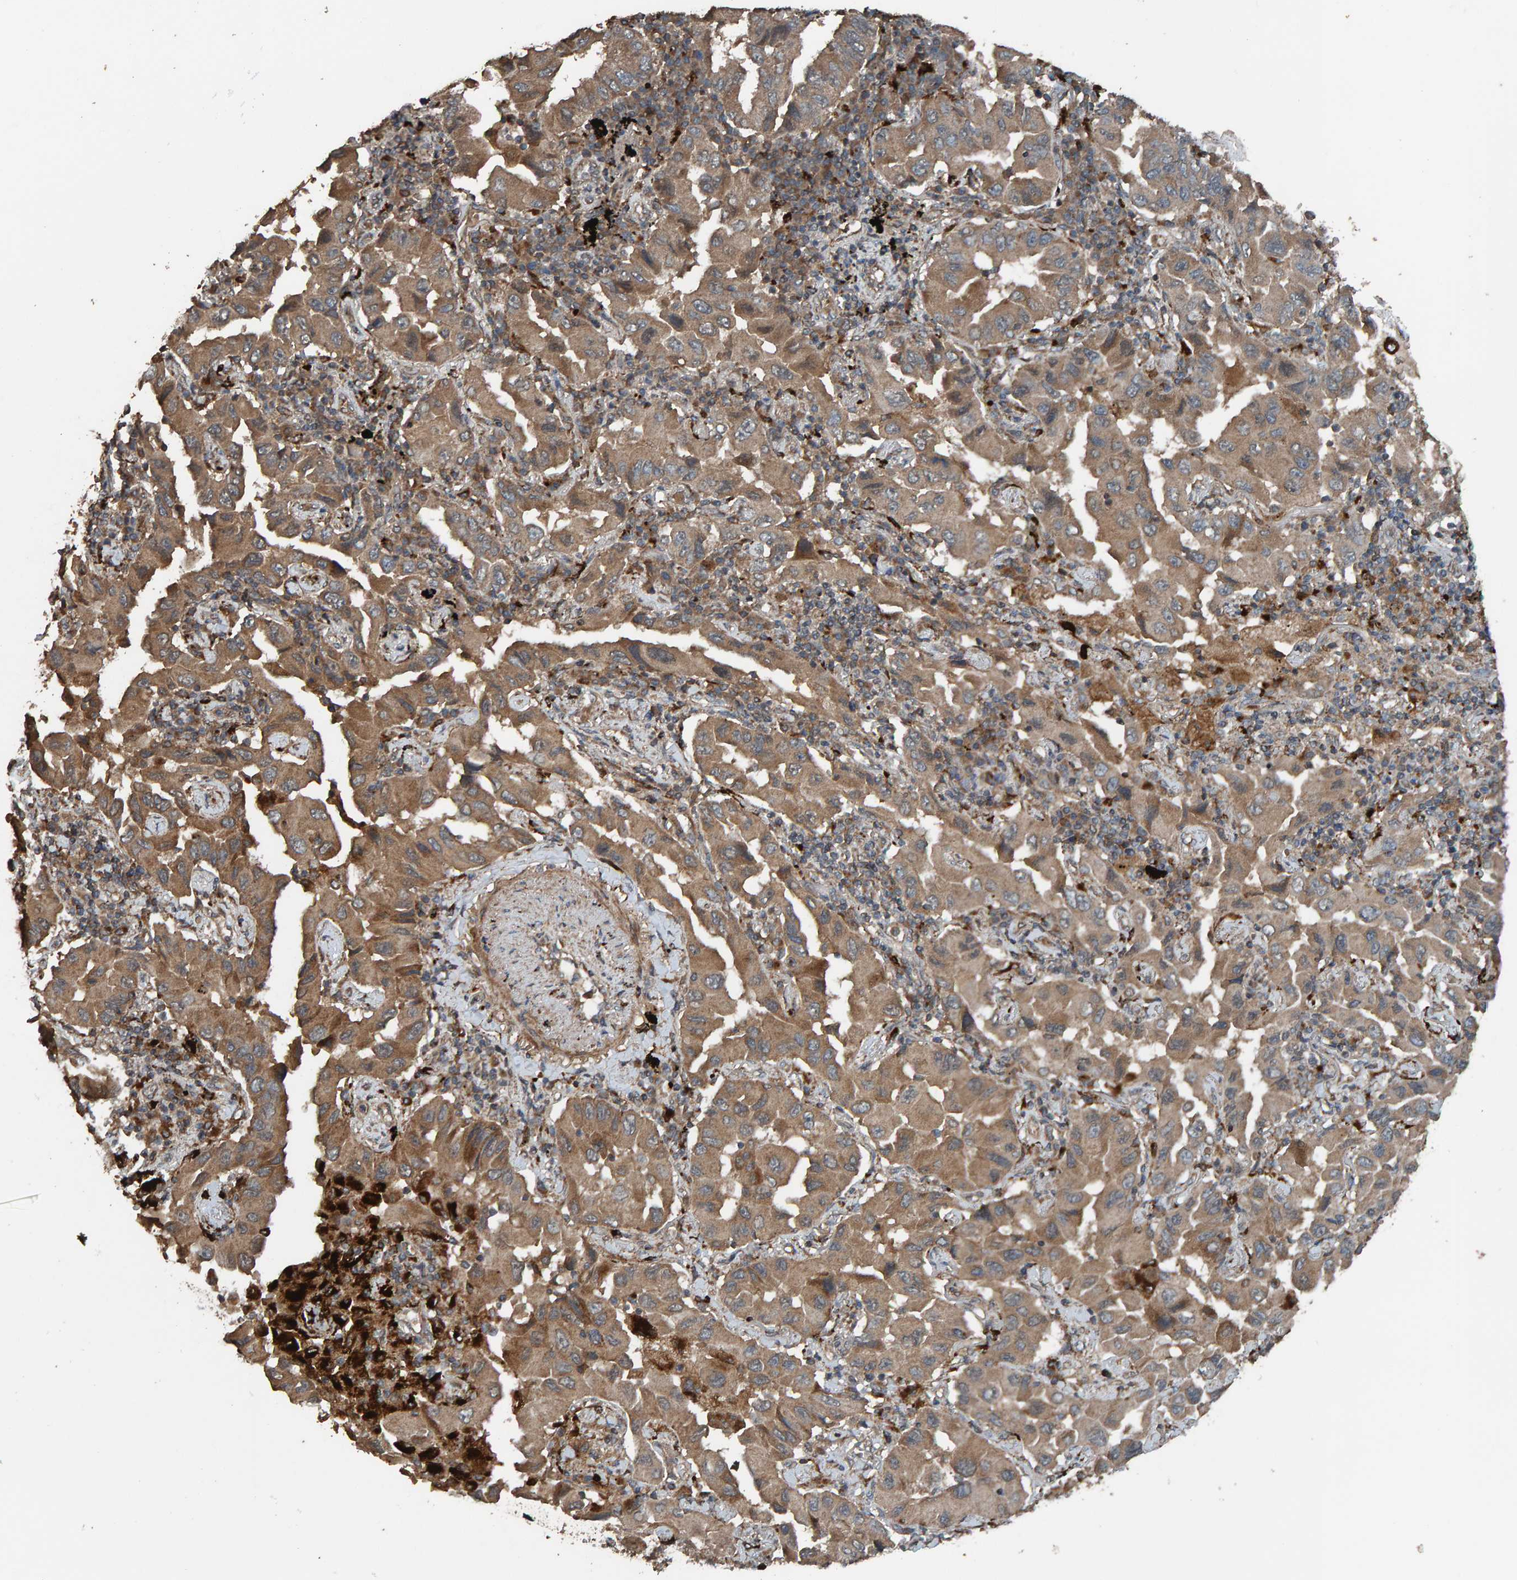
{"staining": {"intensity": "moderate", "quantity": ">75%", "location": "cytoplasmic/membranous"}, "tissue": "lung cancer", "cell_type": "Tumor cells", "image_type": "cancer", "snomed": [{"axis": "morphology", "description": "Adenocarcinoma, NOS"}, {"axis": "topography", "description": "Lung"}], "caption": "This is an image of IHC staining of adenocarcinoma (lung), which shows moderate expression in the cytoplasmic/membranous of tumor cells.", "gene": "DUS1L", "patient": {"sex": "female", "age": 65}}